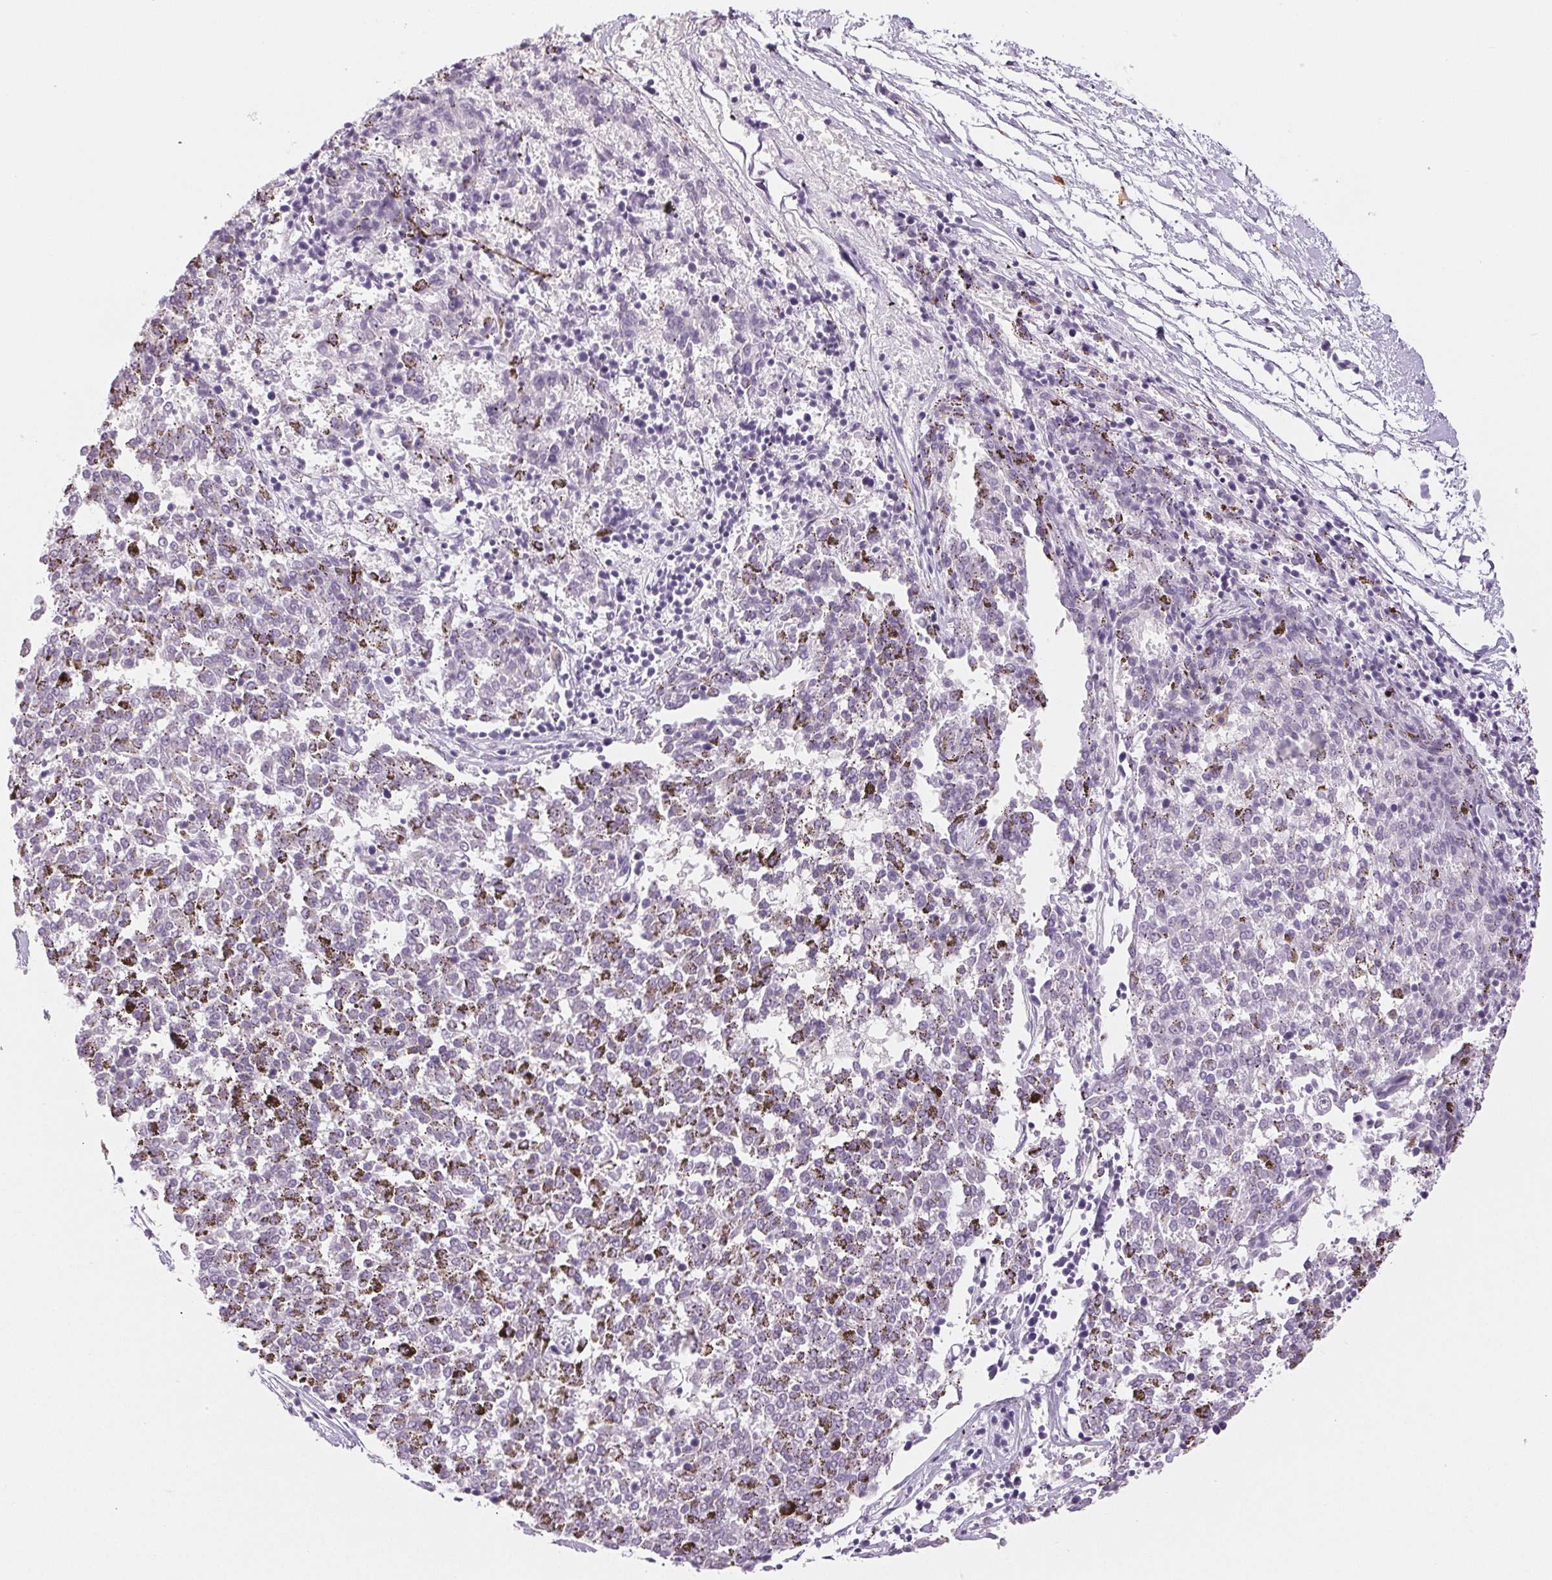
{"staining": {"intensity": "negative", "quantity": "none", "location": "none"}, "tissue": "melanoma", "cell_type": "Tumor cells", "image_type": "cancer", "snomed": [{"axis": "morphology", "description": "Malignant melanoma, NOS"}, {"axis": "topography", "description": "Skin"}], "caption": "The micrograph displays no staining of tumor cells in melanoma.", "gene": "DNAJC6", "patient": {"sex": "female", "age": 72}}